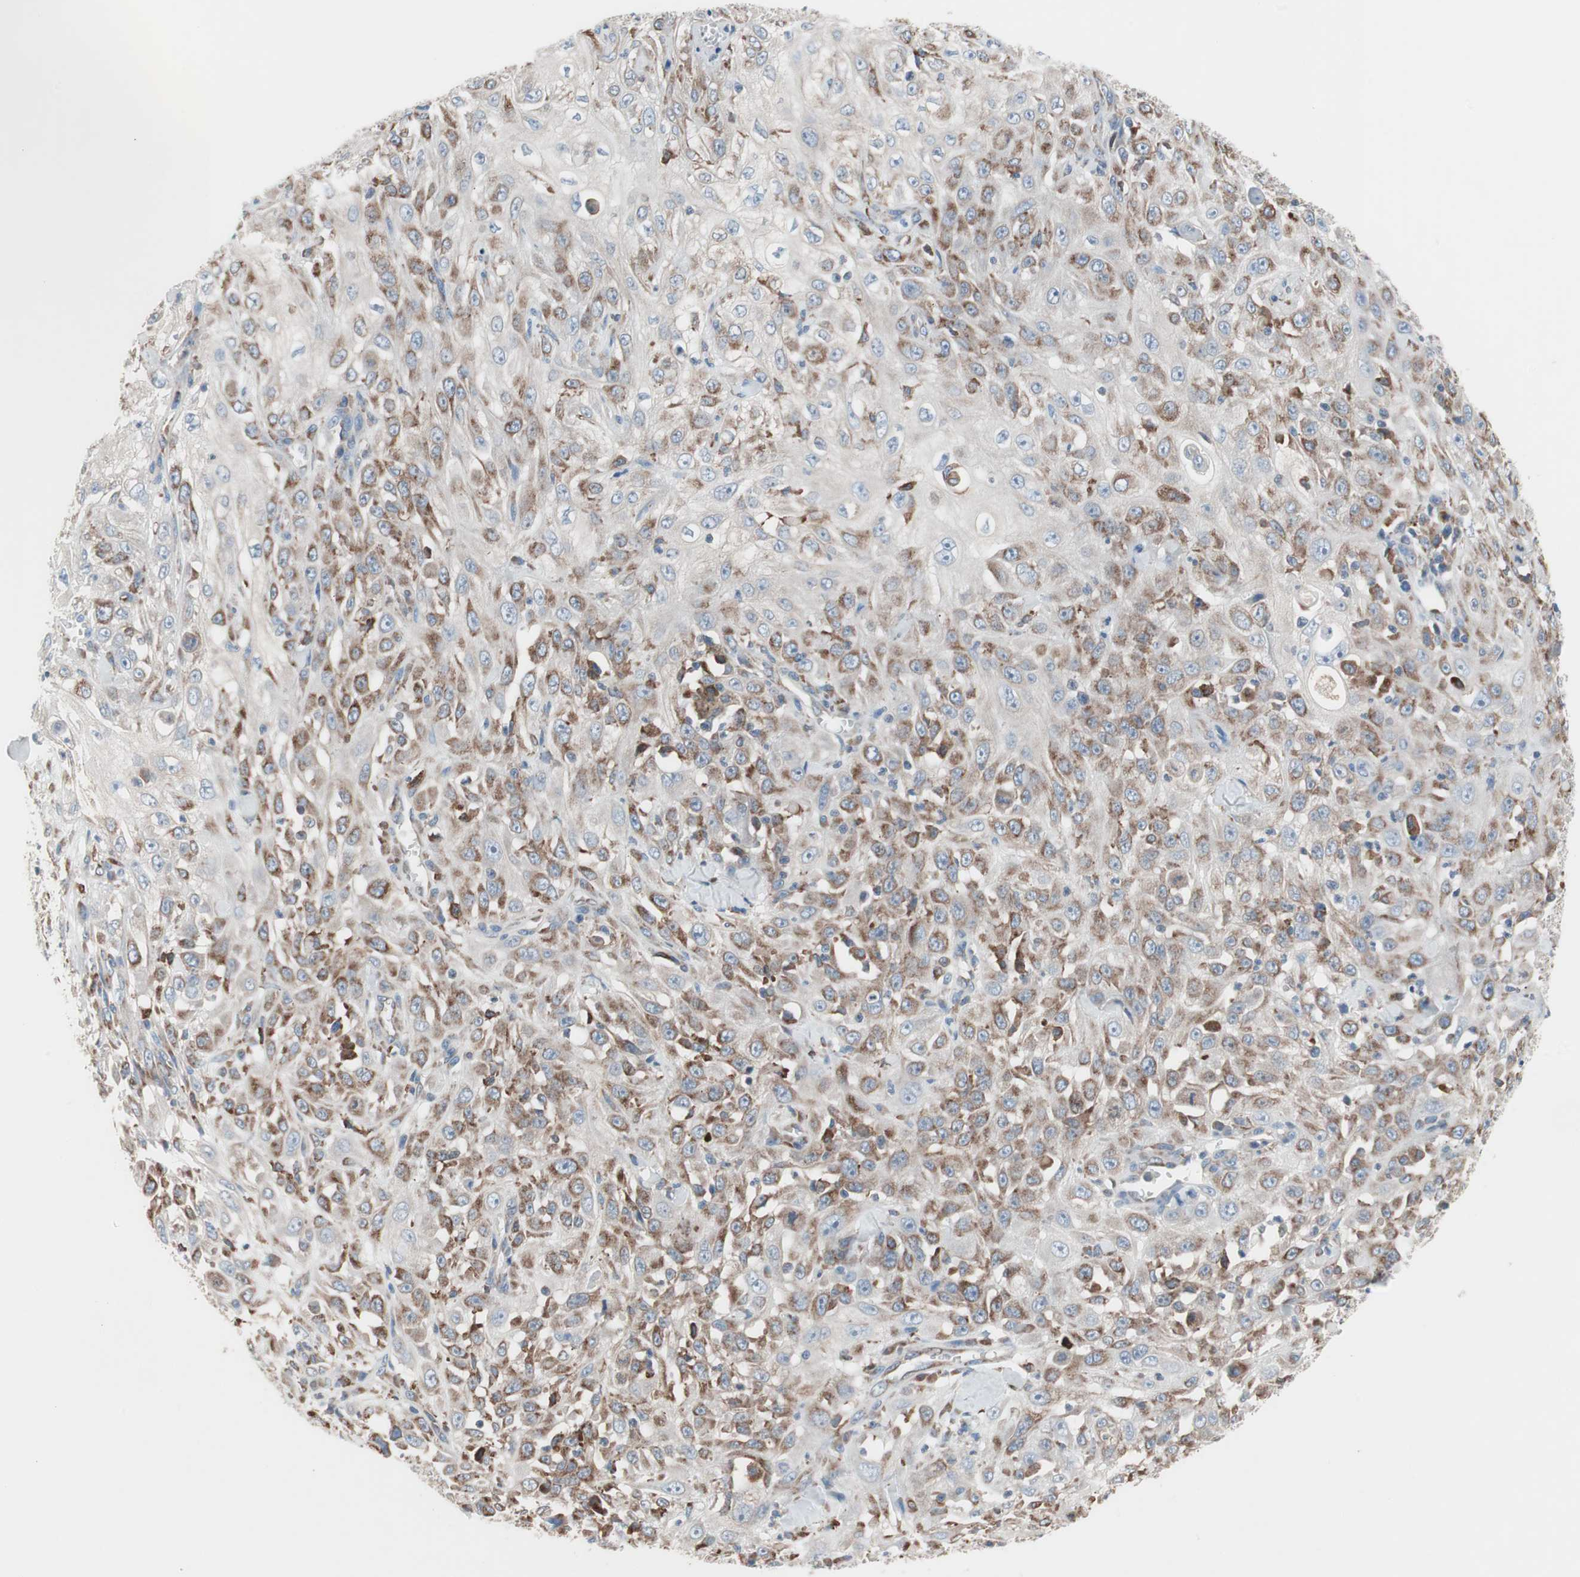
{"staining": {"intensity": "moderate", "quantity": ">75%", "location": "cytoplasmic/membranous"}, "tissue": "skin cancer", "cell_type": "Tumor cells", "image_type": "cancer", "snomed": [{"axis": "morphology", "description": "Squamous cell carcinoma, NOS"}, {"axis": "morphology", "description": "Squamous cell carcinoma, metastatic, NOS"}, {"axis": "topography", "description": "Skin"}, {"axis": "topography", "description": "Lymph node"}], "caption": "High-power microscopy captured an IHC photomicrograph of skin cancer, revealing moderate cytoplasmic/membranous positivity in approximately >75% of tumor cells.", "gene": "SLC27A4", "patient": {"sex": "male", "age": 75}}